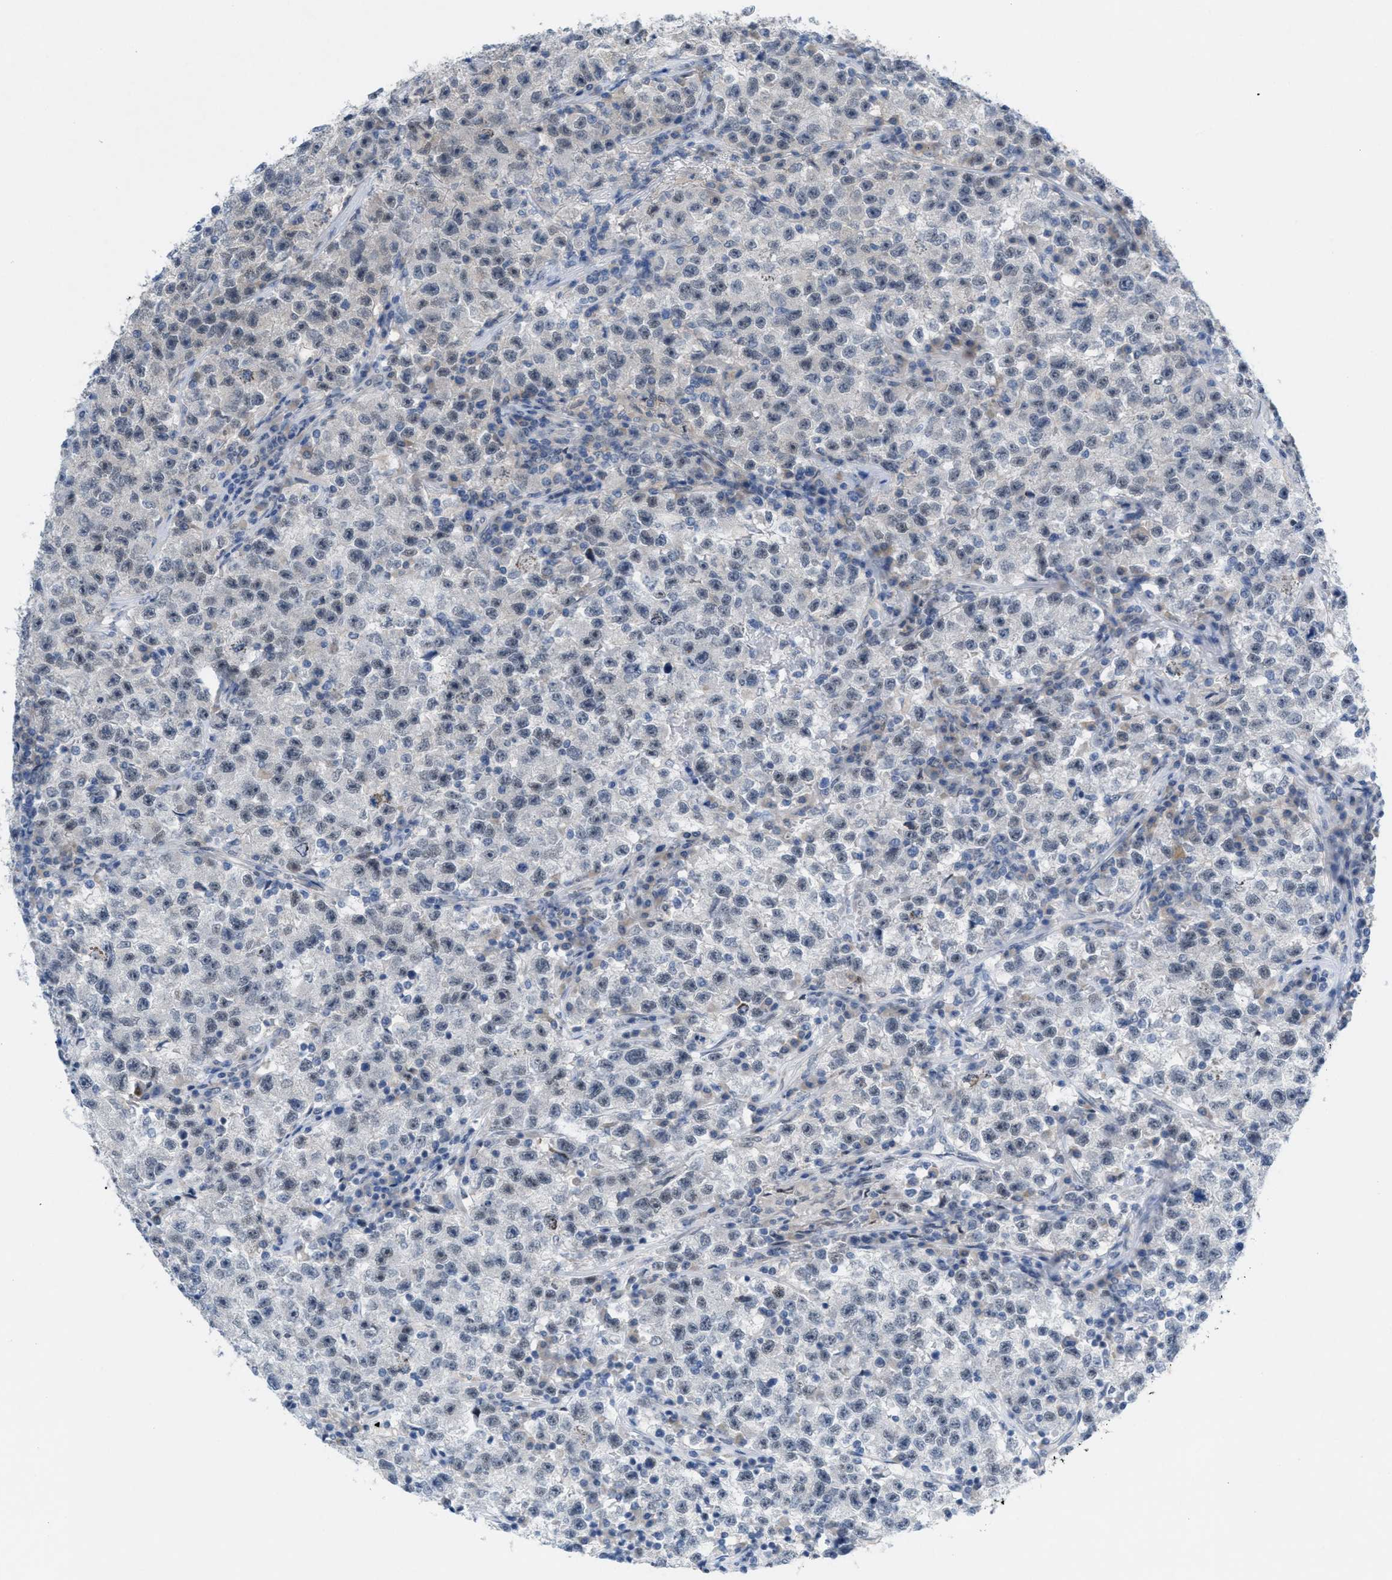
{"staining": {"intensity": "weak", "quantity": "<25%", "location": "nuclear"}, "tissue": "testis cancer", "cell_type": "Tumor cells", "image_type": "cancer", "snomed": [{"axis": "morphology", "description": "Seminoma, NOS"}, {"axis": "topography", "description": "Testis"}], "caption": "Micrograph shows no protein positivity in tumor cells of testis cancer (seminoma) tissue.", "gene": "WIPI2", "patient": {"sex": "male", "age": 22}}